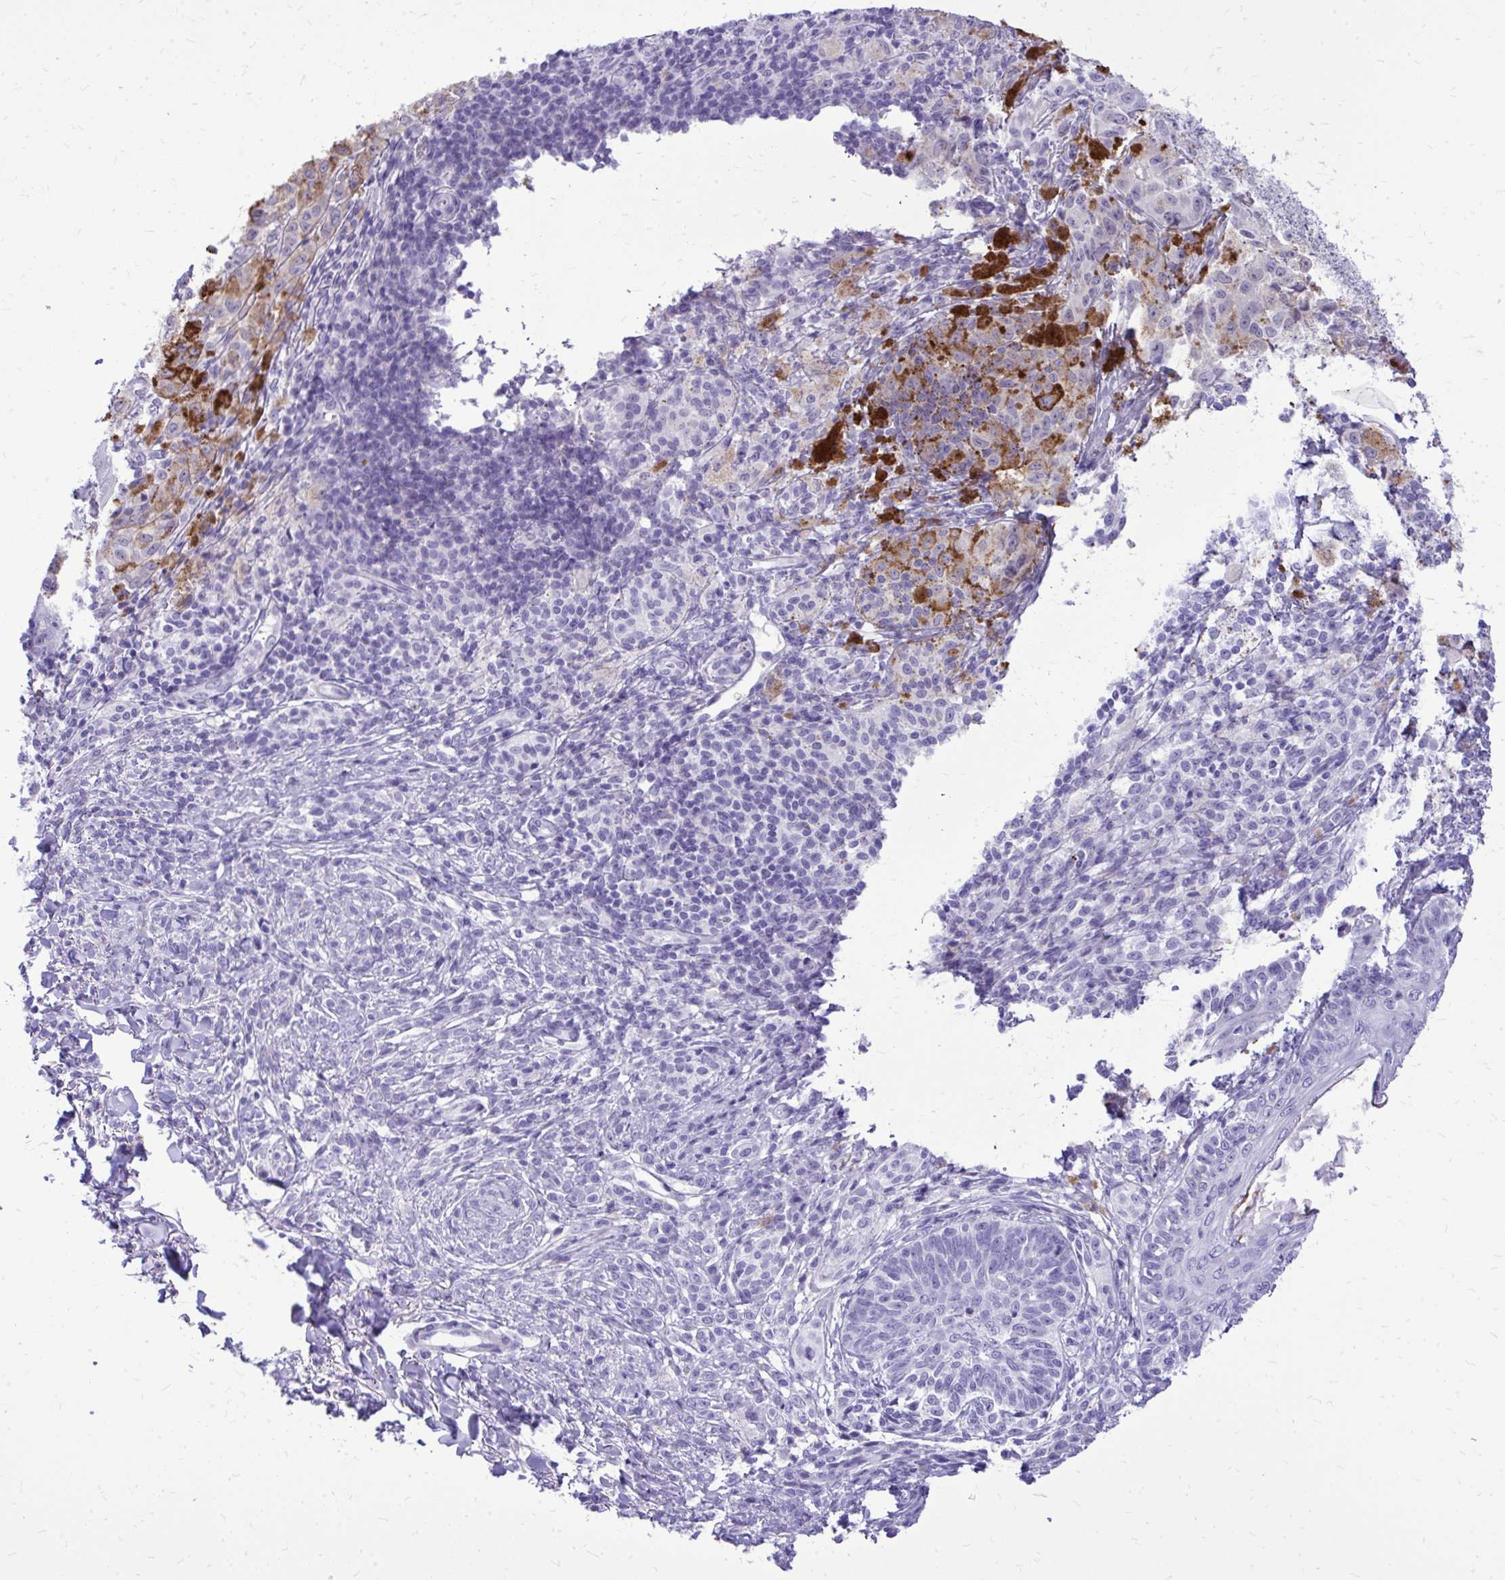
{"staining": {"intensity": "negative", "quantity": "none", "location": "none"}, "tissue": "melanoma", "cell_type": "Tumor cells", "image_type": "cancer", "snomed": [{"axis": "morphology", "description": "Malignant melanoma, NOS"}, {"axis": "topography", "description": "Skin"}], "caption": "Malignant melanoma stained for a protein using IHC shows no expression tumor cells.", "gene": "BCL6B", "patient": {"sex": "male", "age": 42}}